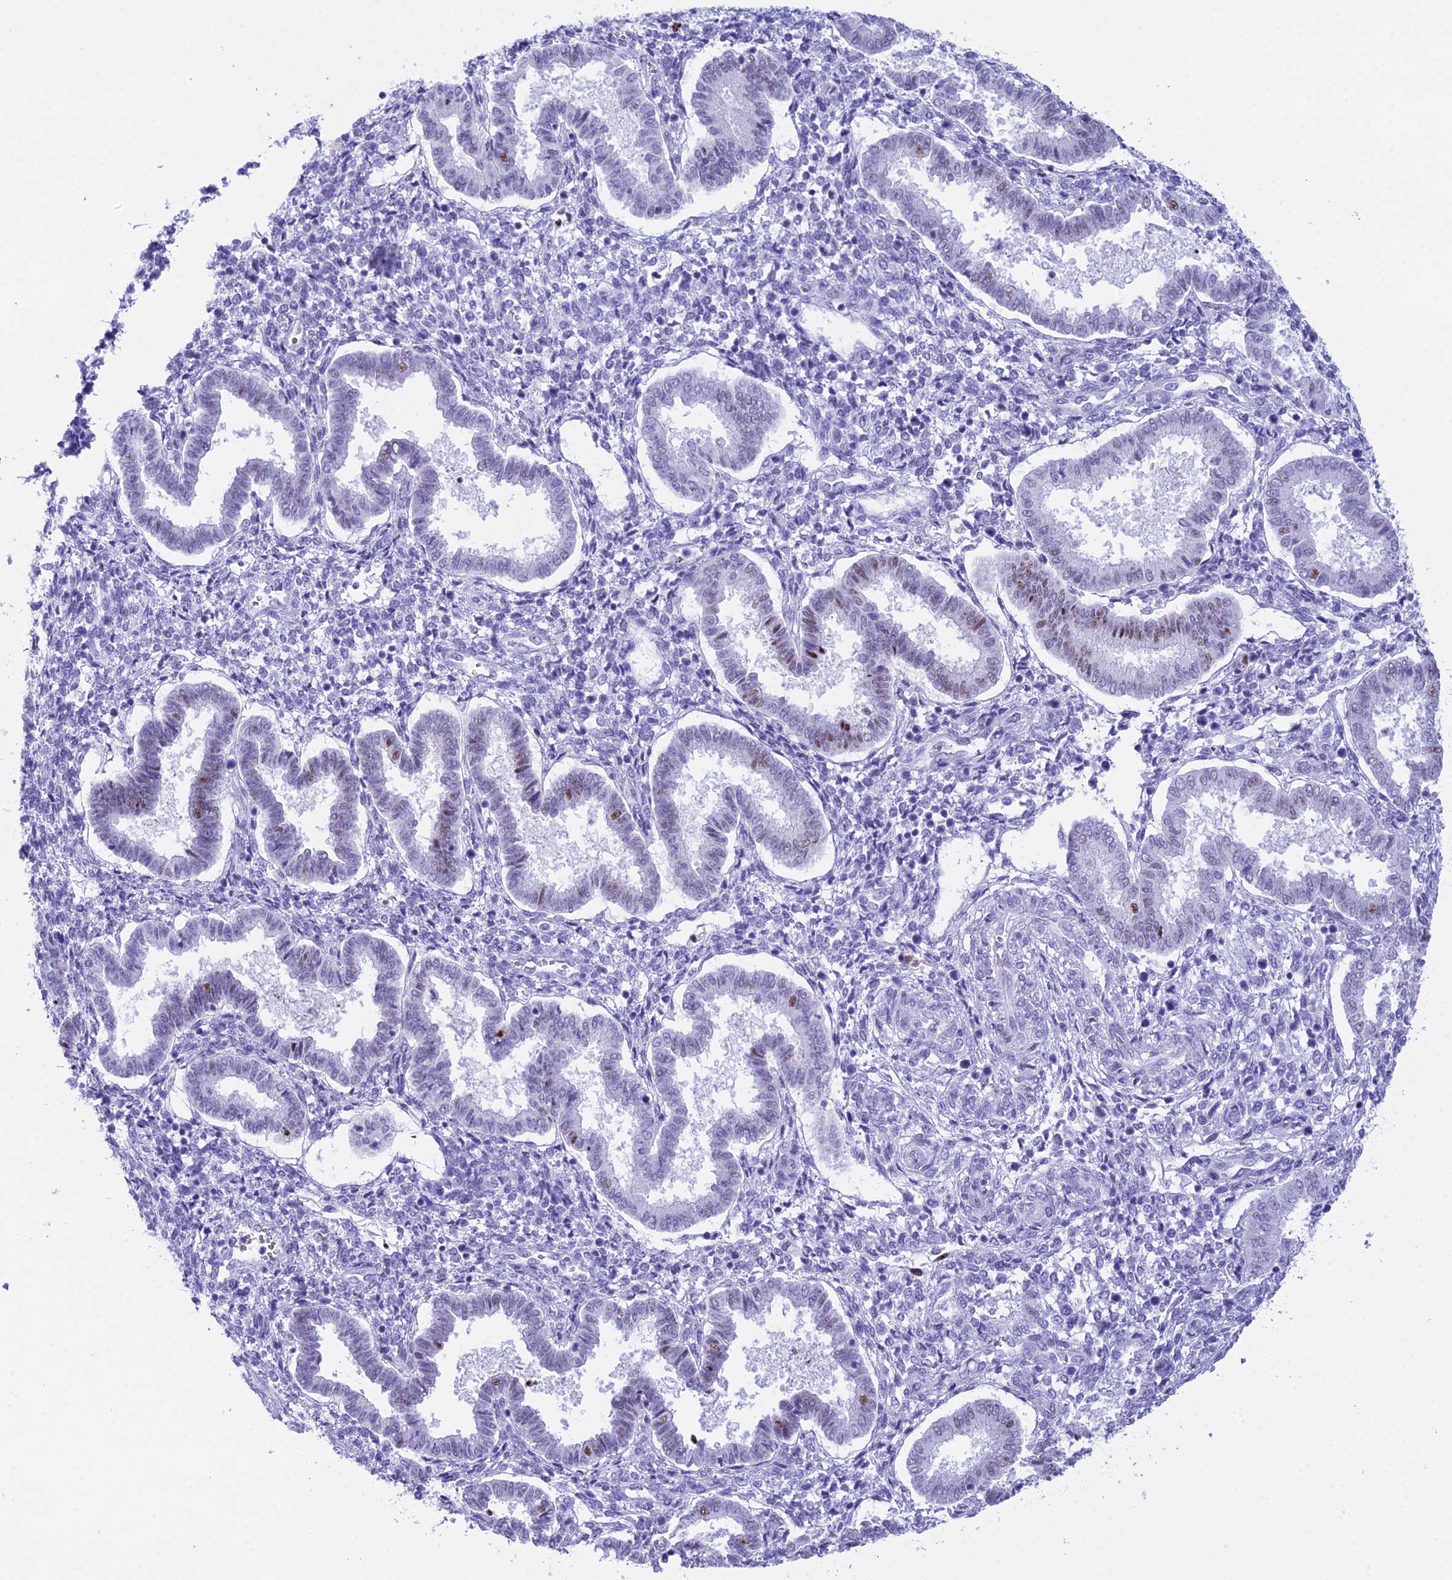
{"staining": {"intensity": "negative", "quantity": "none", "location": "none"}, "tissue": "endometrium", "cell_type": "Cells in endometrial stroma", "image_type": "normal", "snomed": [{"axis": "morphology", "description": "Normal tissue, NOS"}, {"axis": "topography", "description": "Endometrium"}], "caption": "This is an immunohistochemistry photomicrograph of benign endometrium. There is no staining in cells in endometrial stroma.", "gene": "RNPS1", "patient": {"sex": "female", "age": 24}}